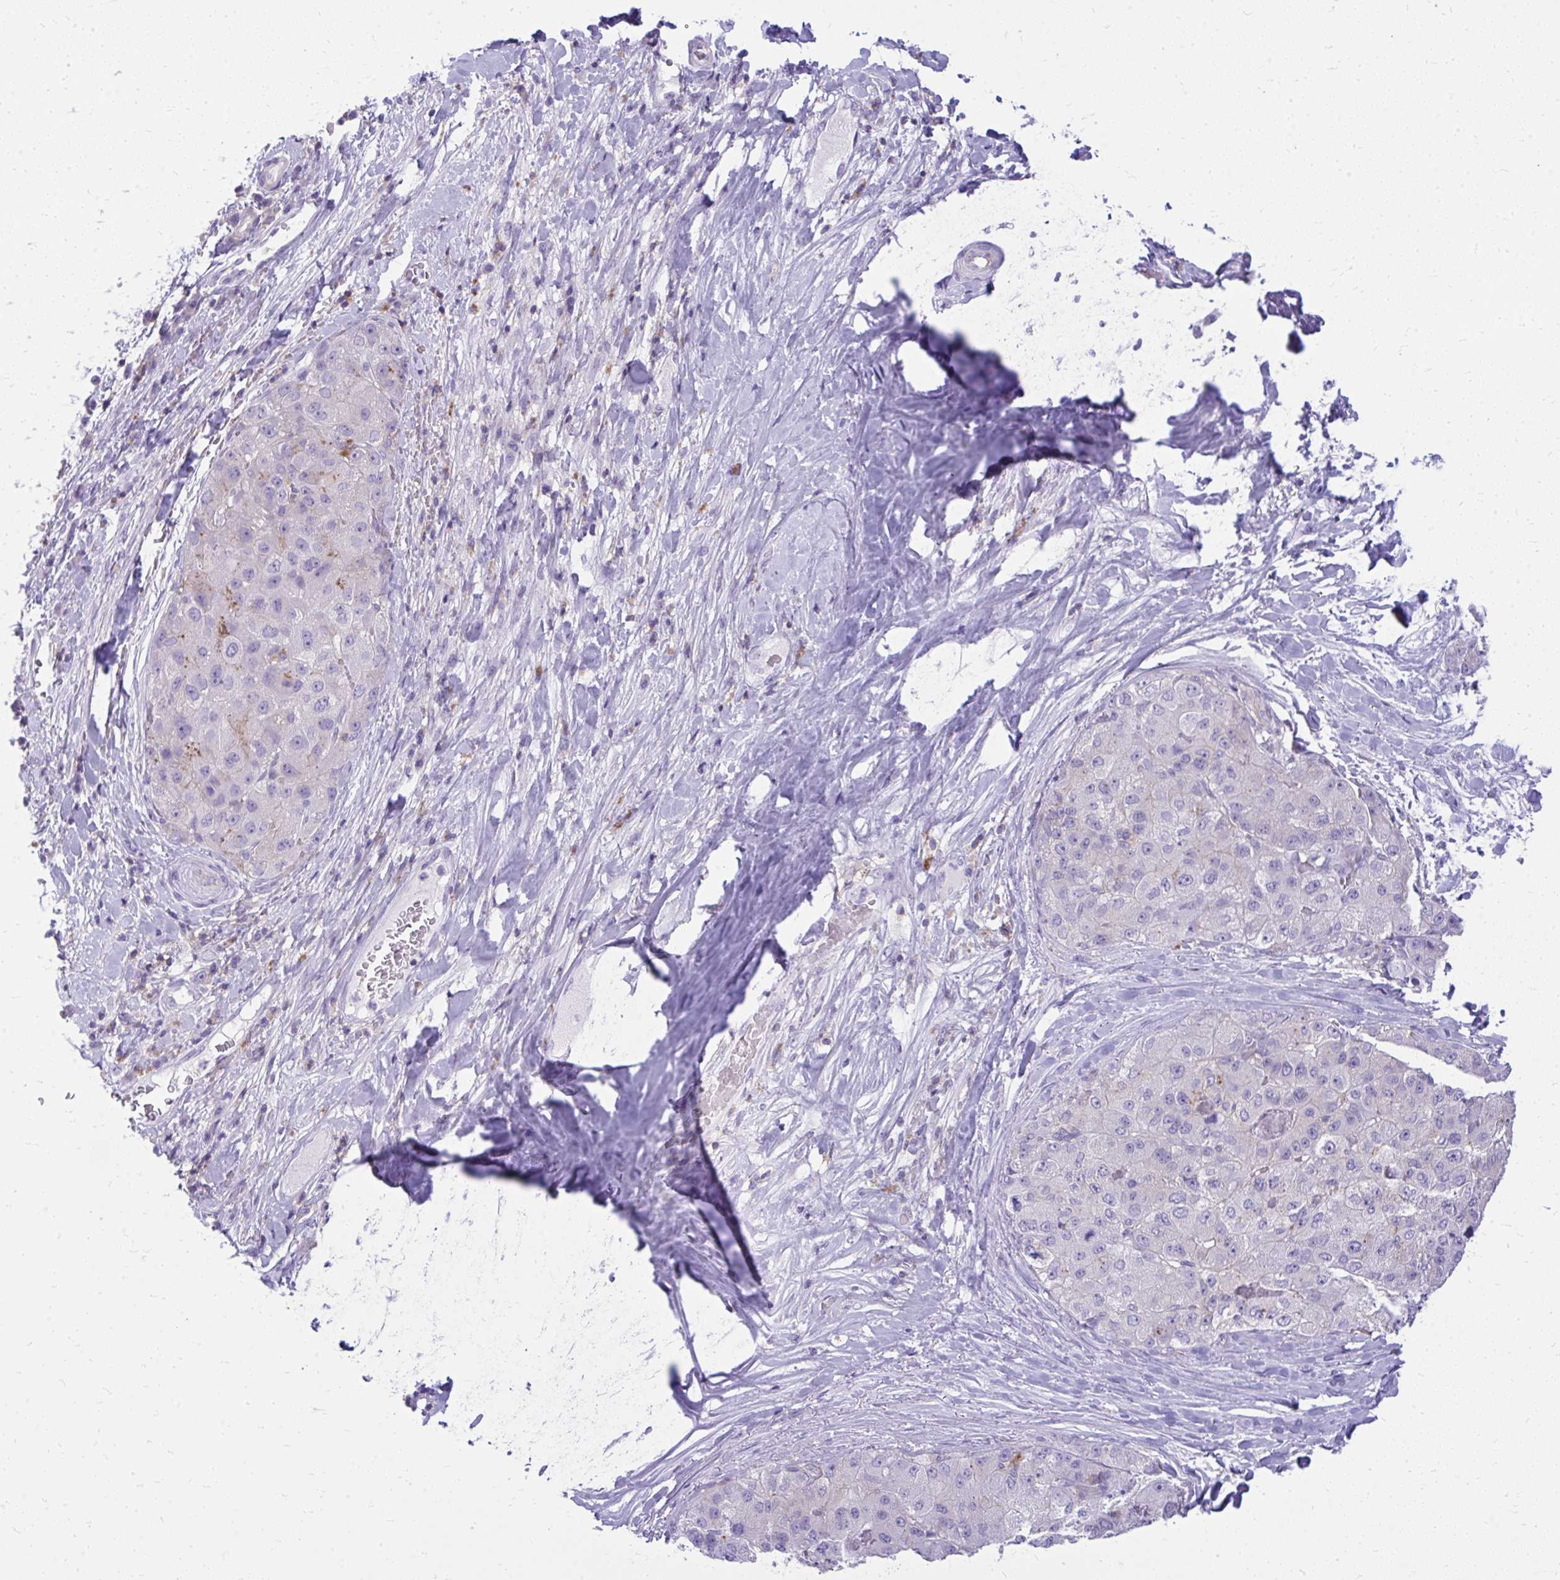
{"staining": {"intensity": "negative", "quantity": "none", "location": "none"}, "tissue": "liver cancer", "cell_type": "Tumor cells", "image_type": "cancer", "snomed": [{"axis": "morphology", "description": "Carcinoma, Hepatocellular, NOS"}, {"axis": "topography", "description": "Liver"}], "caption": "This is an immunohistochemistry (IHC) image of hepatocellular carcinoma (liver). There is no staining in tumor cells.", "gene": "GPRIN3", "patient": {"sex": "male", "age": 80}}